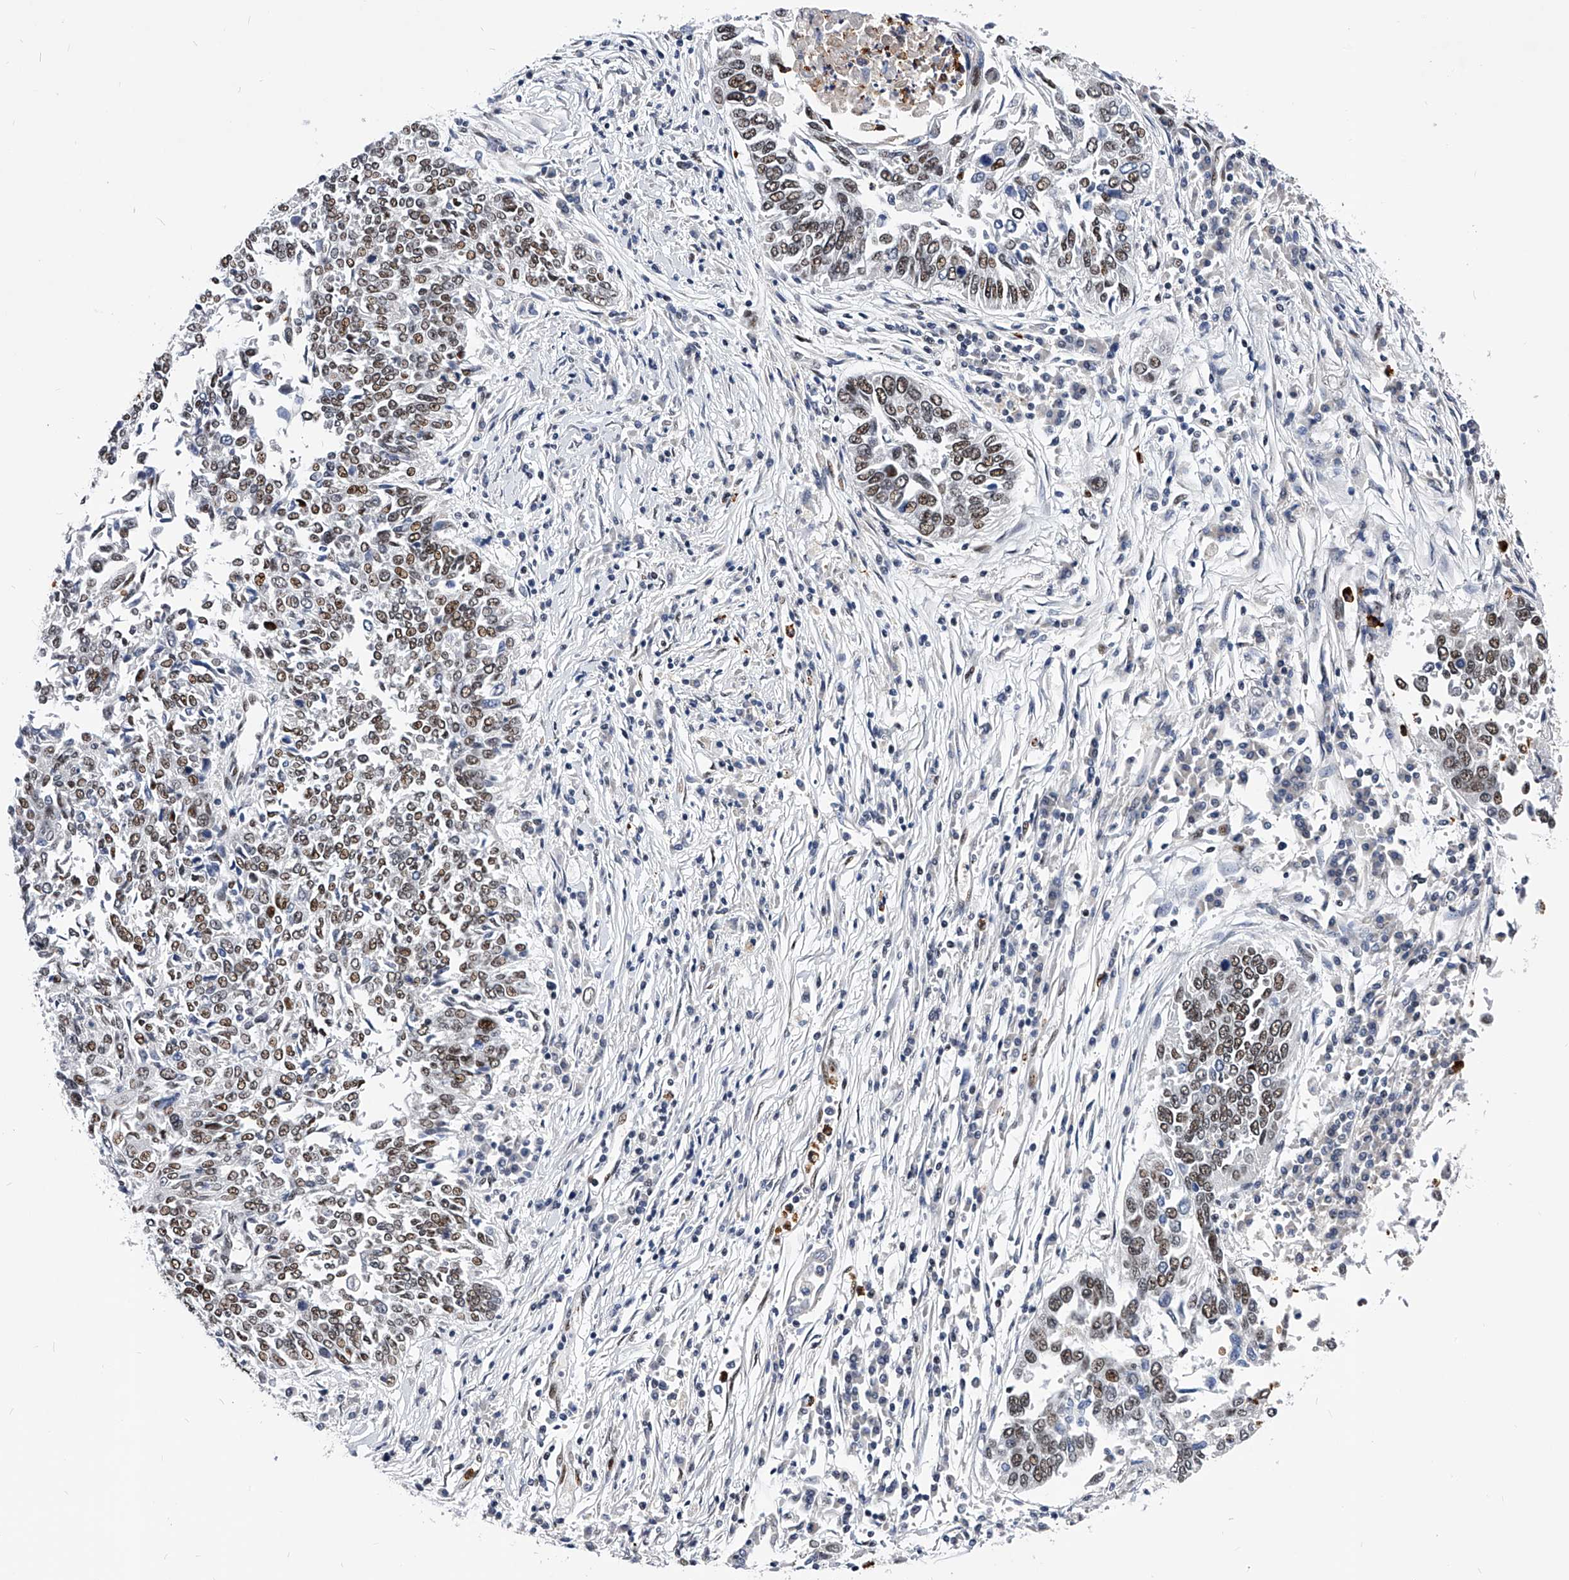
{"staining": {"intensity": "moderate", "quantity": ">75%", "location": "nuclear"}, "tissue": "lung cancer", "cell_type": "Tumor cells", "image_type": "cancer", "snomed": [{"axis": "morphology", "description": "Normal tissue, NOS"}, {"axis": "morphology", "description": "Squamous cell carcinoma, NOS"}, {"axis": "topography", "description": "Cartilage tissue"}, {"axis": "topography", "description": "Bronchus"}, {"axis": "topography", "description": "Lung"}, {"axis": "topography", "description": "Peripheral nerve tissue"}], "caption": "The image shows staining of lung squamous cell carcinoma, revealing moderate nuclear protein positivity (brown color) within tumor cells. (DAB IHC with brightfield microscopy, high magnification).", "gene": "TESK2", "patient": {"sex": "female", "age": 49}}